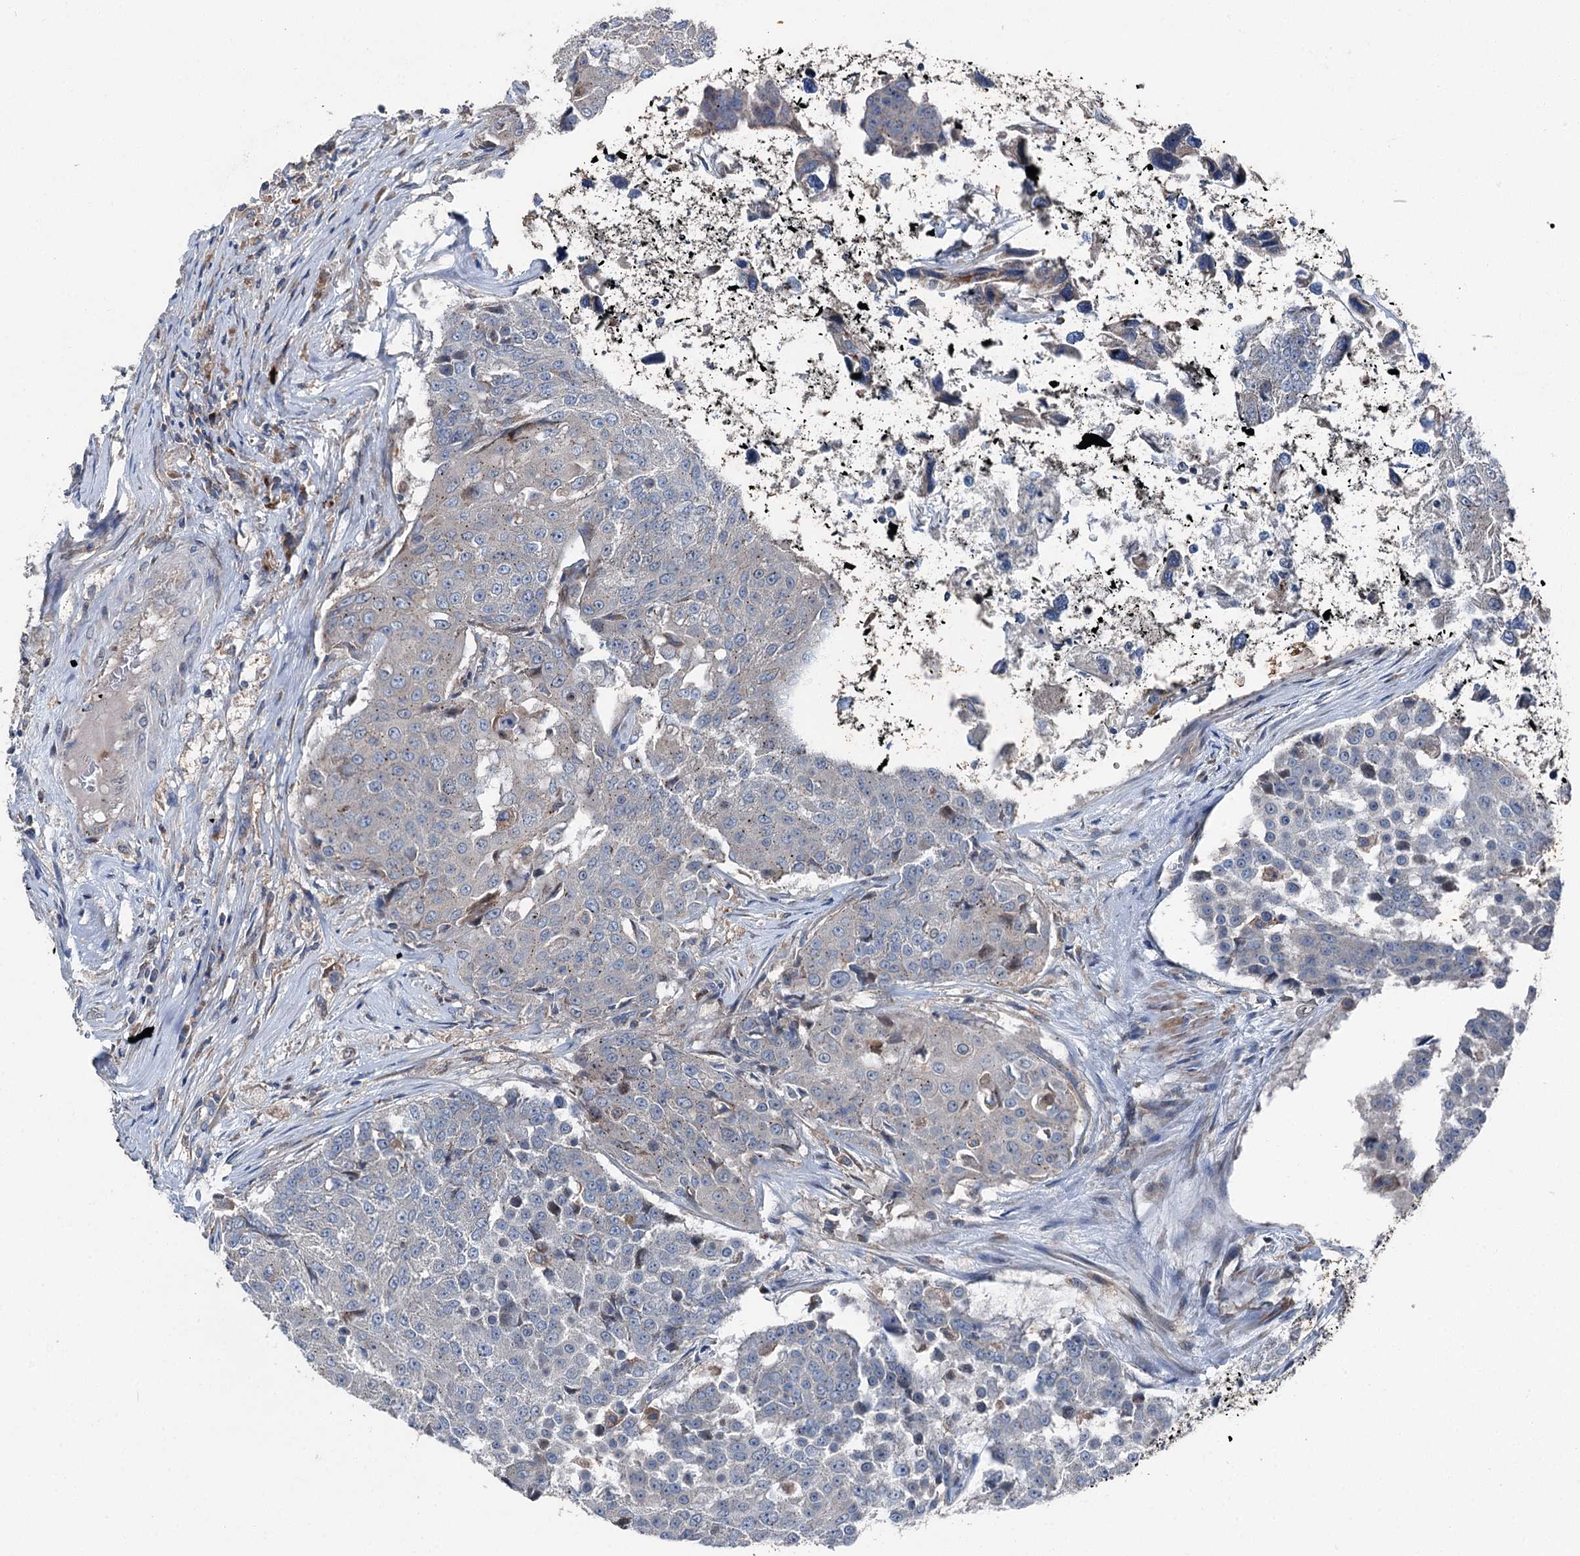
{"staining": {"intensity": "negative", "quantity": "none", "location": "none"}, "tissue": "urothelial cancer", "cell_type": "Tumor cells", "image_type": "cancer", "snomed": [{"axis": "morphology", "description": "Urothelial carcinoma, High grade"}, {"axis": "topography", "description": "Urinary bladder"}], "caption": "The image exhibits no significant staining in tumor cells of urothelial cancer.", "gene": "RUFY1", "patient": {"sex": "female", "age": 63}}